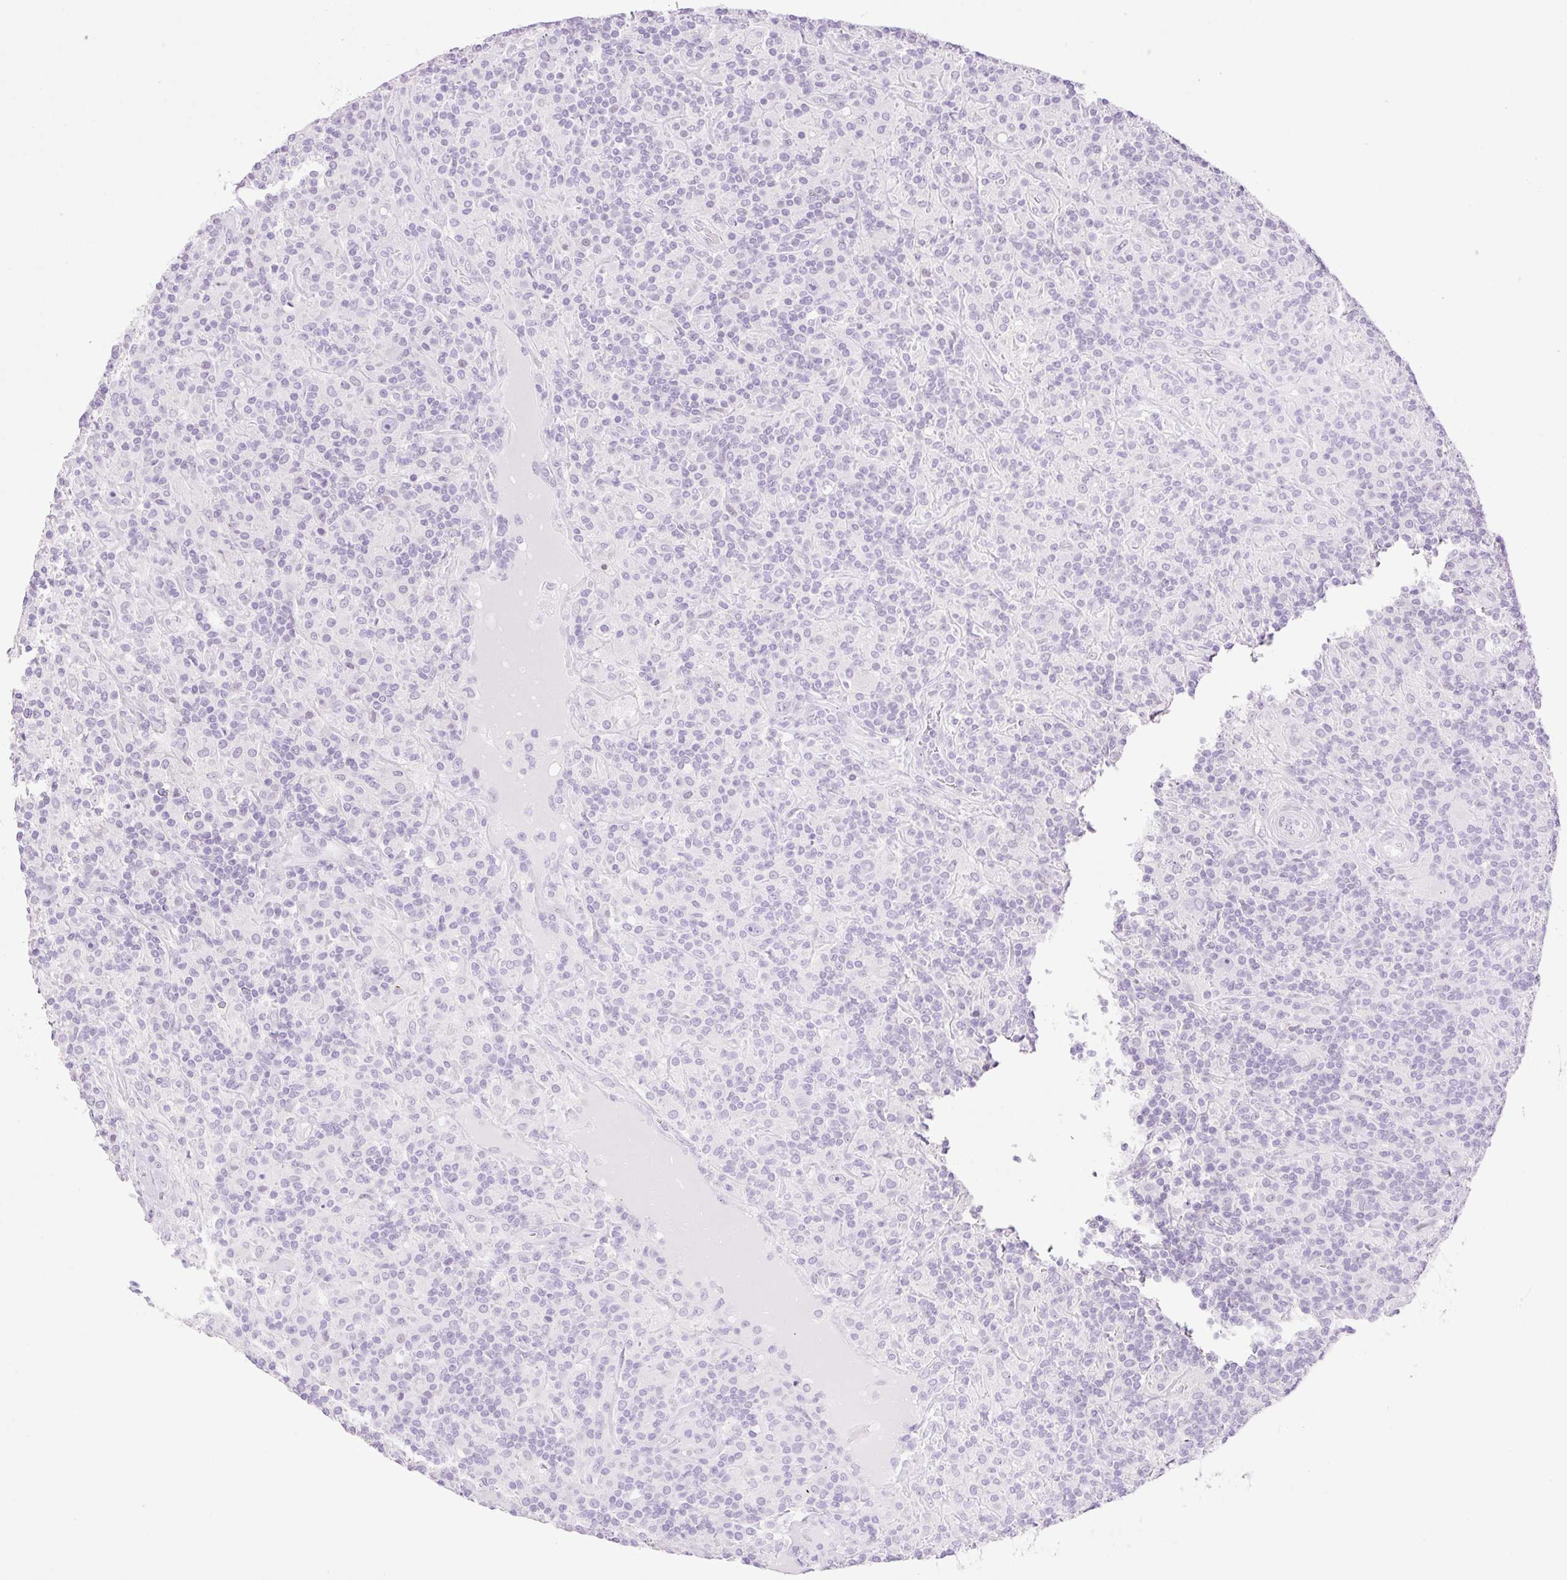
{"staining": {"intensity": "negative", "quantity": "none", "location": "none"}, "tissue": "lymphoma", "cell_type": "Tumor cells", "image_type": "cancer", "snomed": [{"axis": "morphology", "description": "Hodgkin's disease, NOS"}, {"axis": "topography", "description": "Lymph node"}], "caption": "The photomicrograph displays no significant expression in tumor cells of Hodgkin's disease. (Immunohistochemistry (ihc), brightfield microscopy, high magnification).", "gene": "SP140L", "patient": {"sex": "male", "age": 70}}